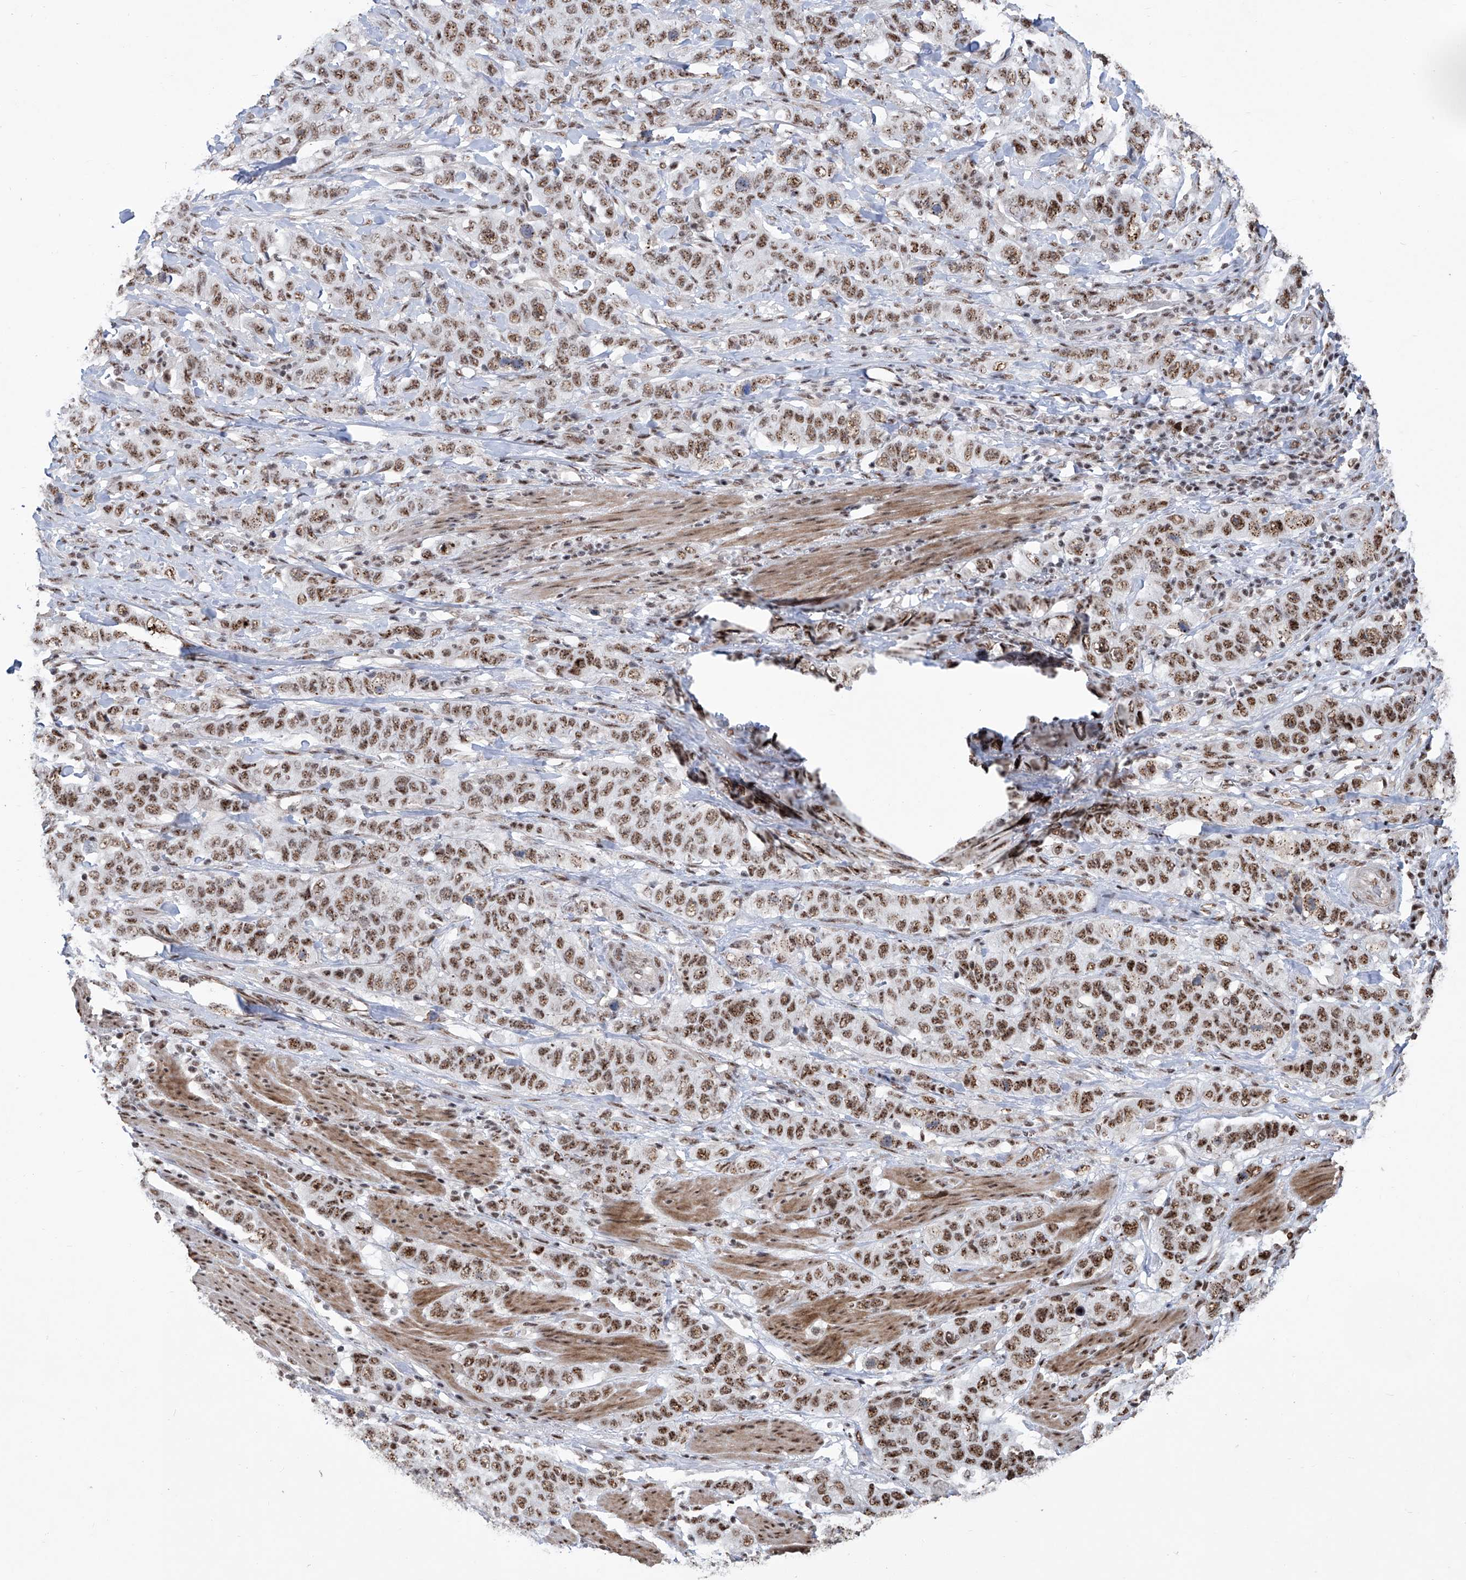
{"staining": {"intensity": "moderate", "quantity": ">75%", "location": "nuclear"}, "tissue": "stomach cancer", "cell_type": "Tumor cells", "image_type": "cancer", "snomed": [{"axis": "morphology", "description": "Adenocarcinoma, NOS"}, {"axis": "topography", "description": "Stomach"}], "caption": "Tumor cells demonstrate medium levels of moderate nuclear staining in about >75% of cells in human adenocarcinoma (stomach).", "gene": "FBXL4", "patient": {"sex": "male", "age": 48}}